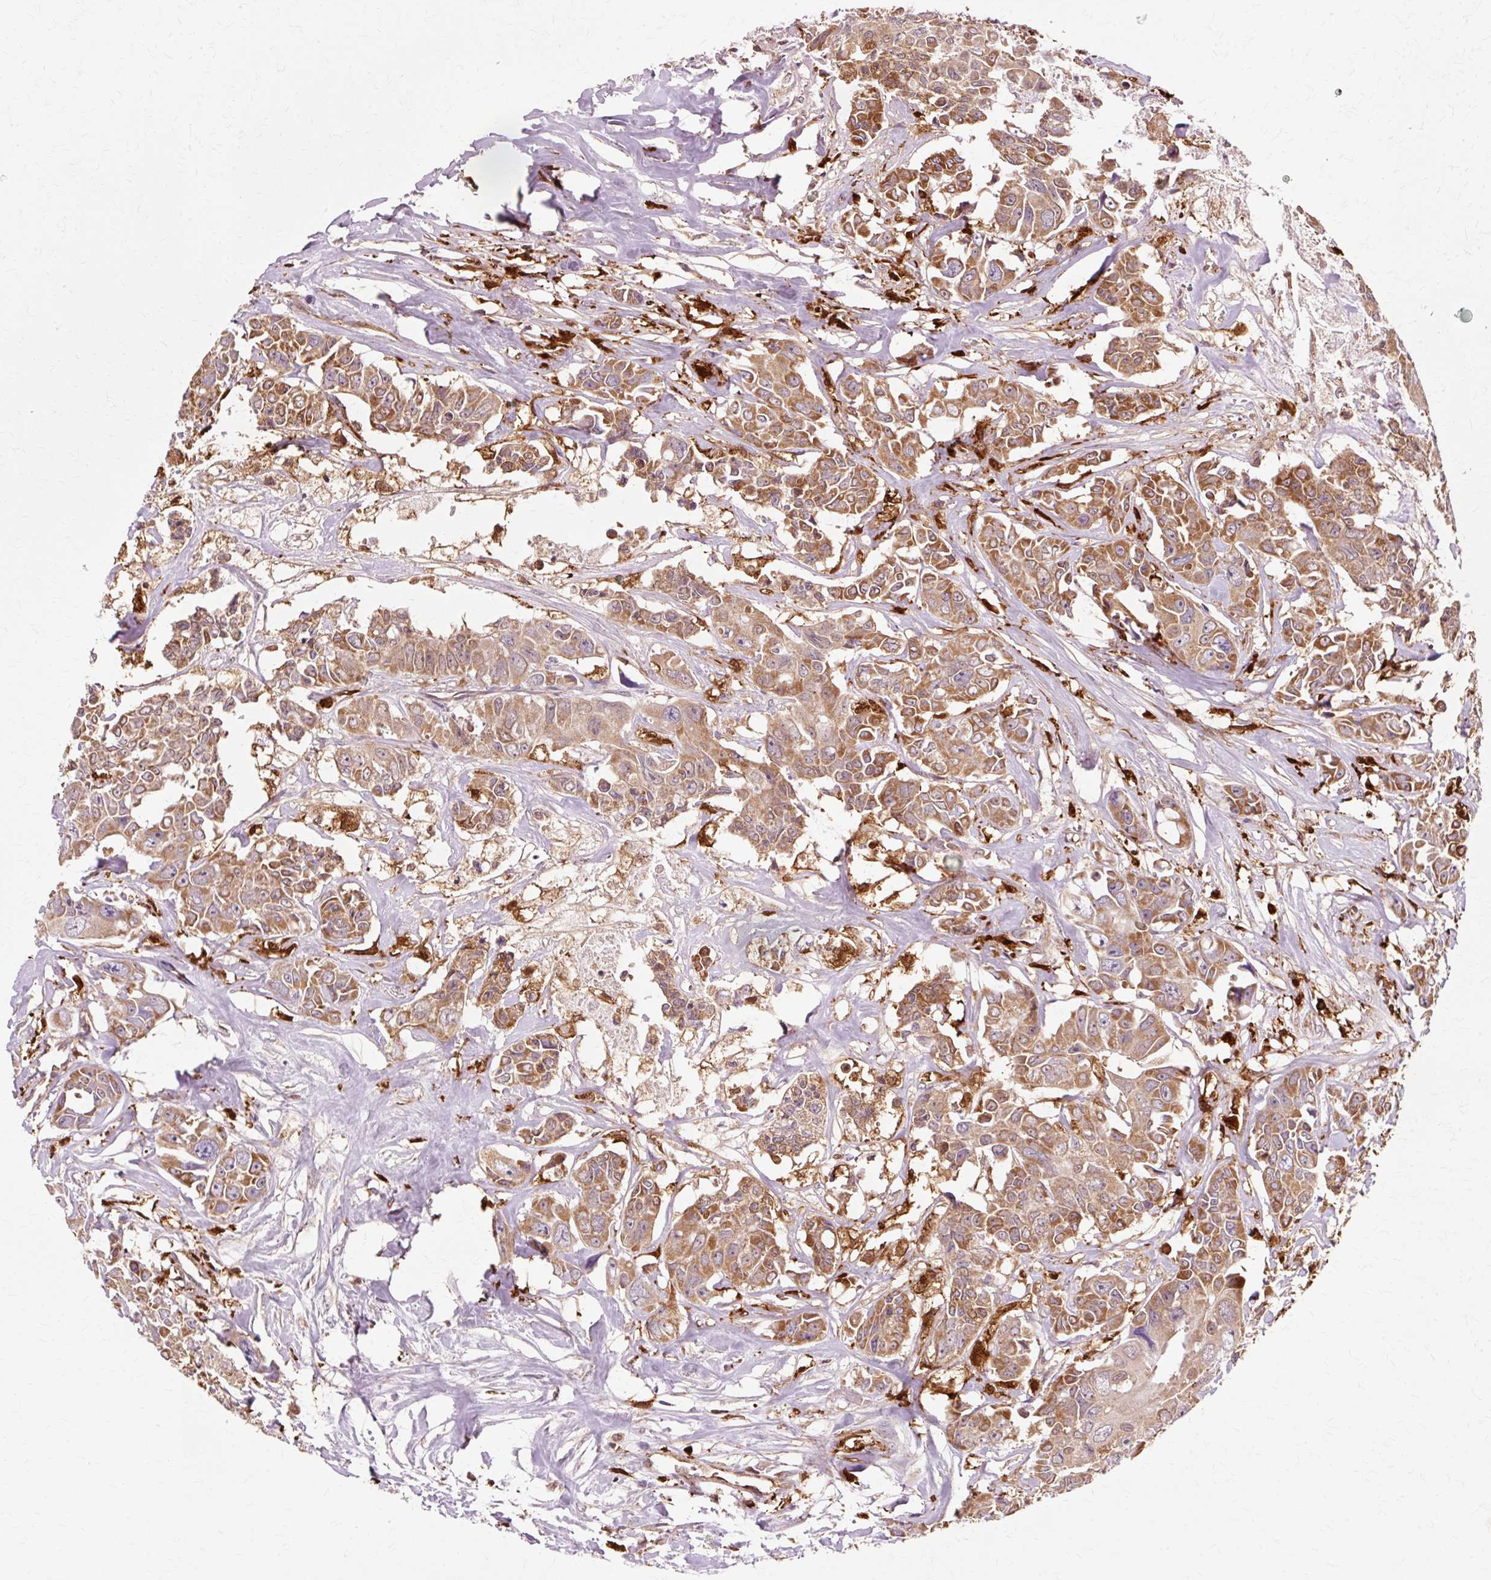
{"staining": {"intensity": "moderate", "quantity": ">75%", "location": "cytoplasmic/membranous"}, "tissue": "colorectal cancer", "cell_type": "Tumor cells", "image_type": "cancer", "snomed": [{"axis": "morphology", "description": "Adenocarcinoma, NOS"}, {"axis": "topography", "description": "Rectum"}], "caption": "Human colorectal cancer (adenocarcinoma) stained with a brown dye reveals moderate cytoplasmic/membranous positive expression in about >75% of tumor cells.", "gene": "GPX1", "patient": {"sex": "male", "age": 87}}